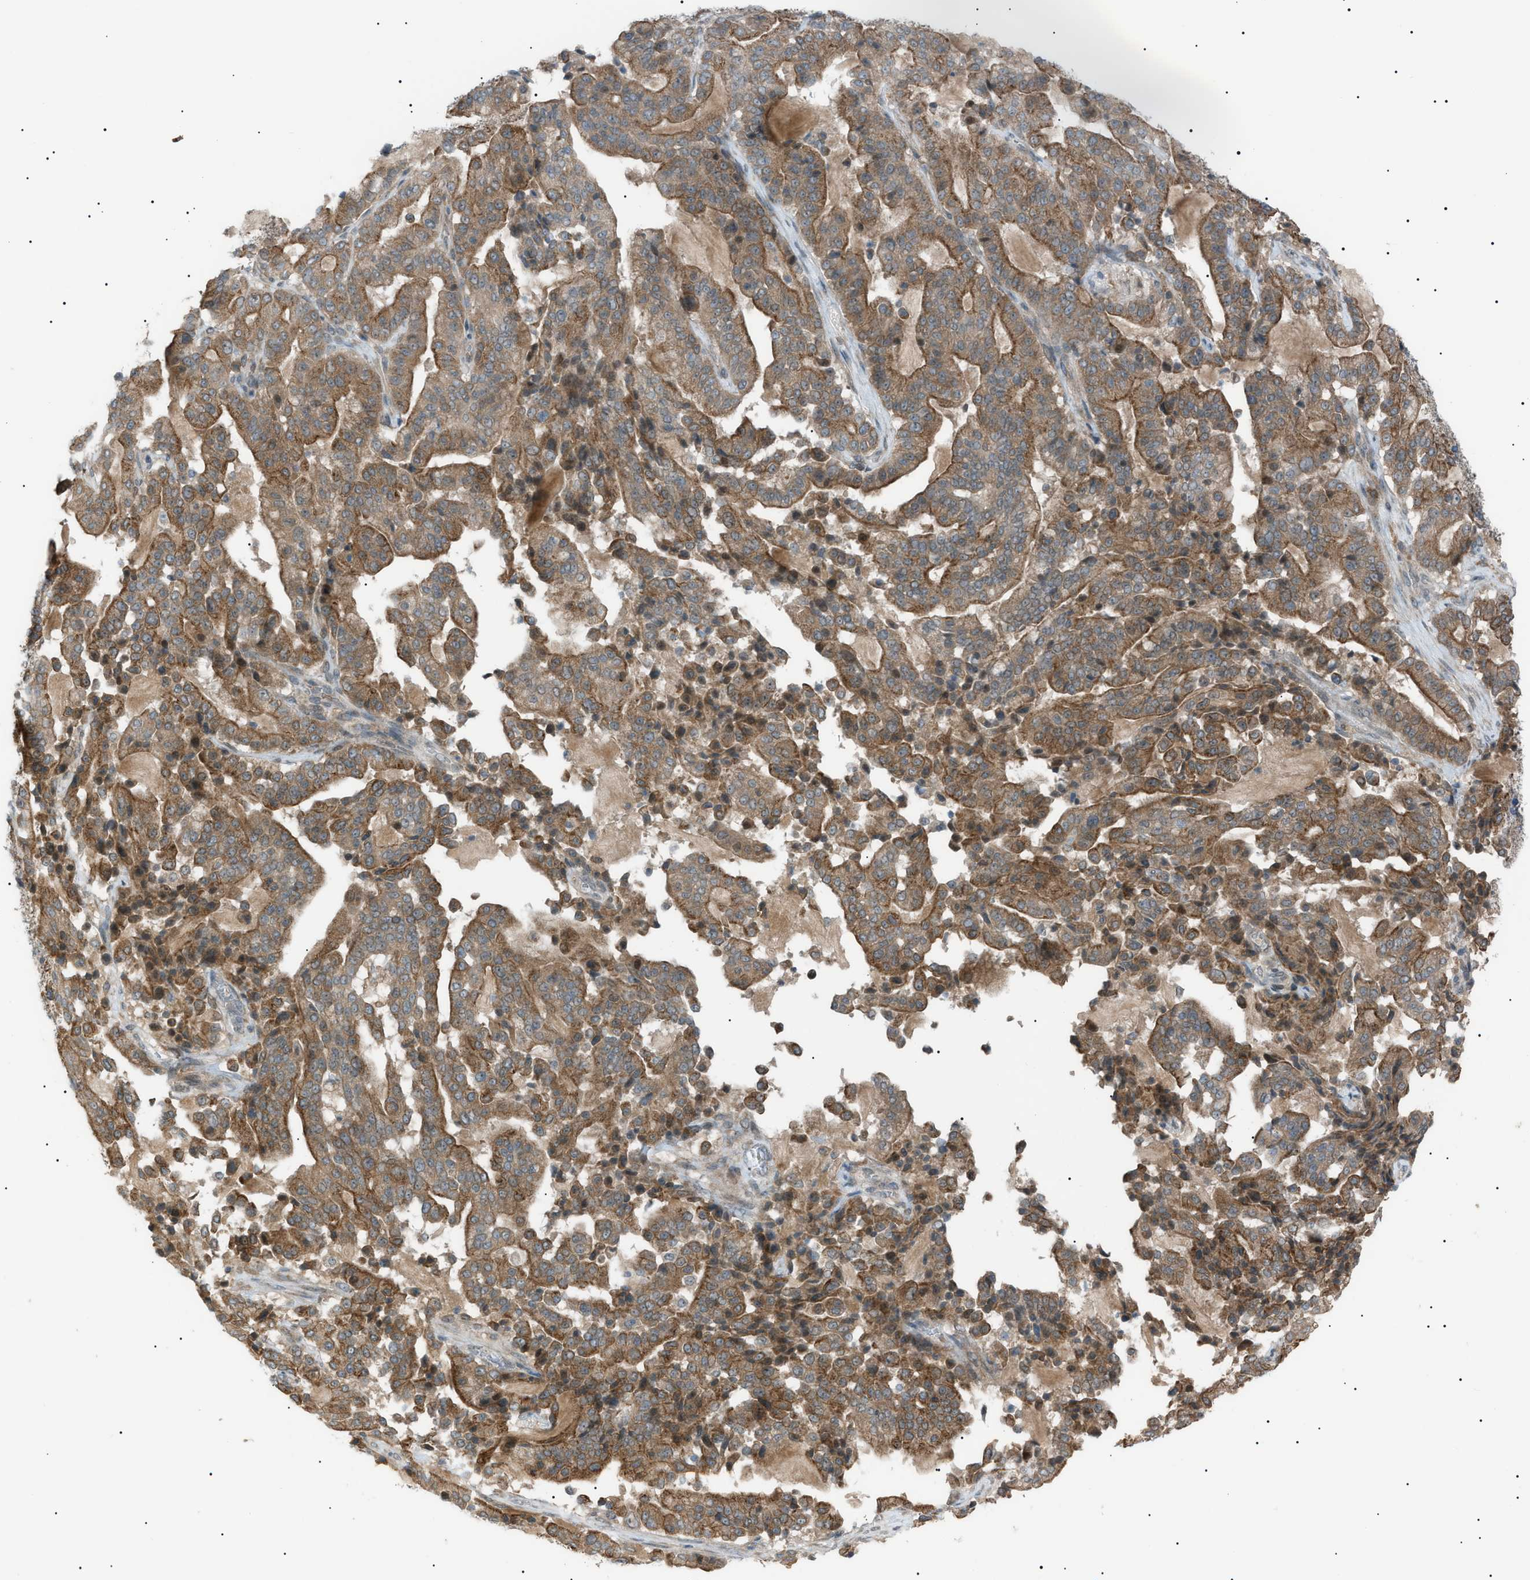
{"staining": {"intensity": "moderate", "quantity": ">75%", "location": "cytoplasmic/membranous"}, "tissue": "pancreatic cancer", "cell_type": "Tumor cells", "image_type": "cancer", "snomed": [{"axis": "morphology", "description": "Adenocarcinoma, NOS"}, {"axis": "topography", "description": "Pancreas"}], "caption": "Pancreatic cancer stained with a brown dye shows moderate cytoplasmic/membranous positive expression in approximately >75% of tumor cells.", "gene": "LPIN2", "patient": {"sex": "male", "age": 63}}